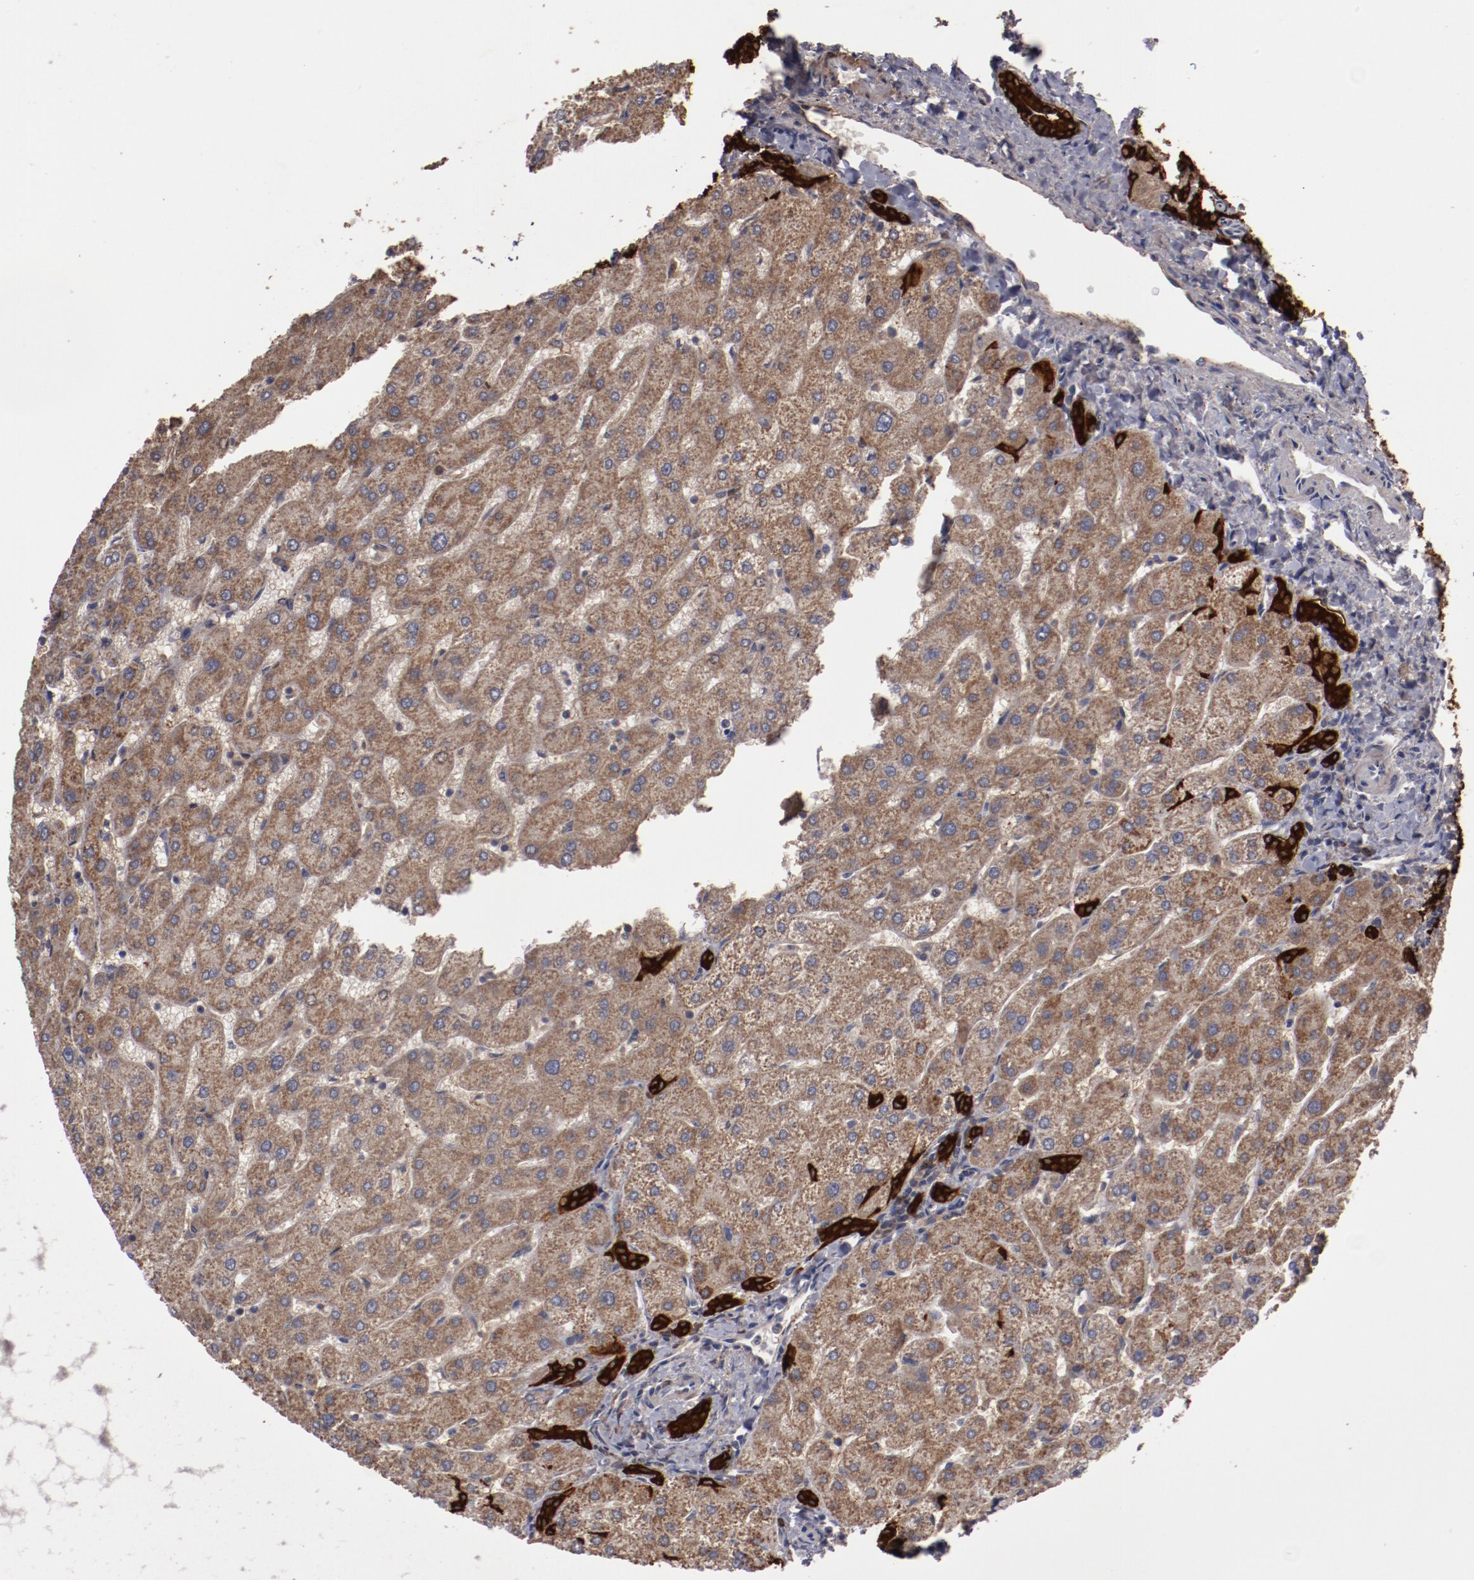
{"staining": {"intensity": "strong", "quantity": ">75%", "location": "cytoplasmic/membranous"}, "tissue": "liver", "cell_type": "Cholangiocytes", "image_type": "normal", "snomed": [{"axis": "morphology", "description": "Normal tissue, NOS"}, {"axis": "topography", "description": "Liver"}], "caption": "Immunohistochemical staining of benign human liver shows high levels of strong cytoplasmic/membranous expression in about >75% of cholangiocytes. The staining is performed using DAB brown chromogen to label protein expression. The nuclei are counter-stained blue using hematoxylin.", "gene": "LRRC75B", "patient": {"sex": "male", "age": 67}}